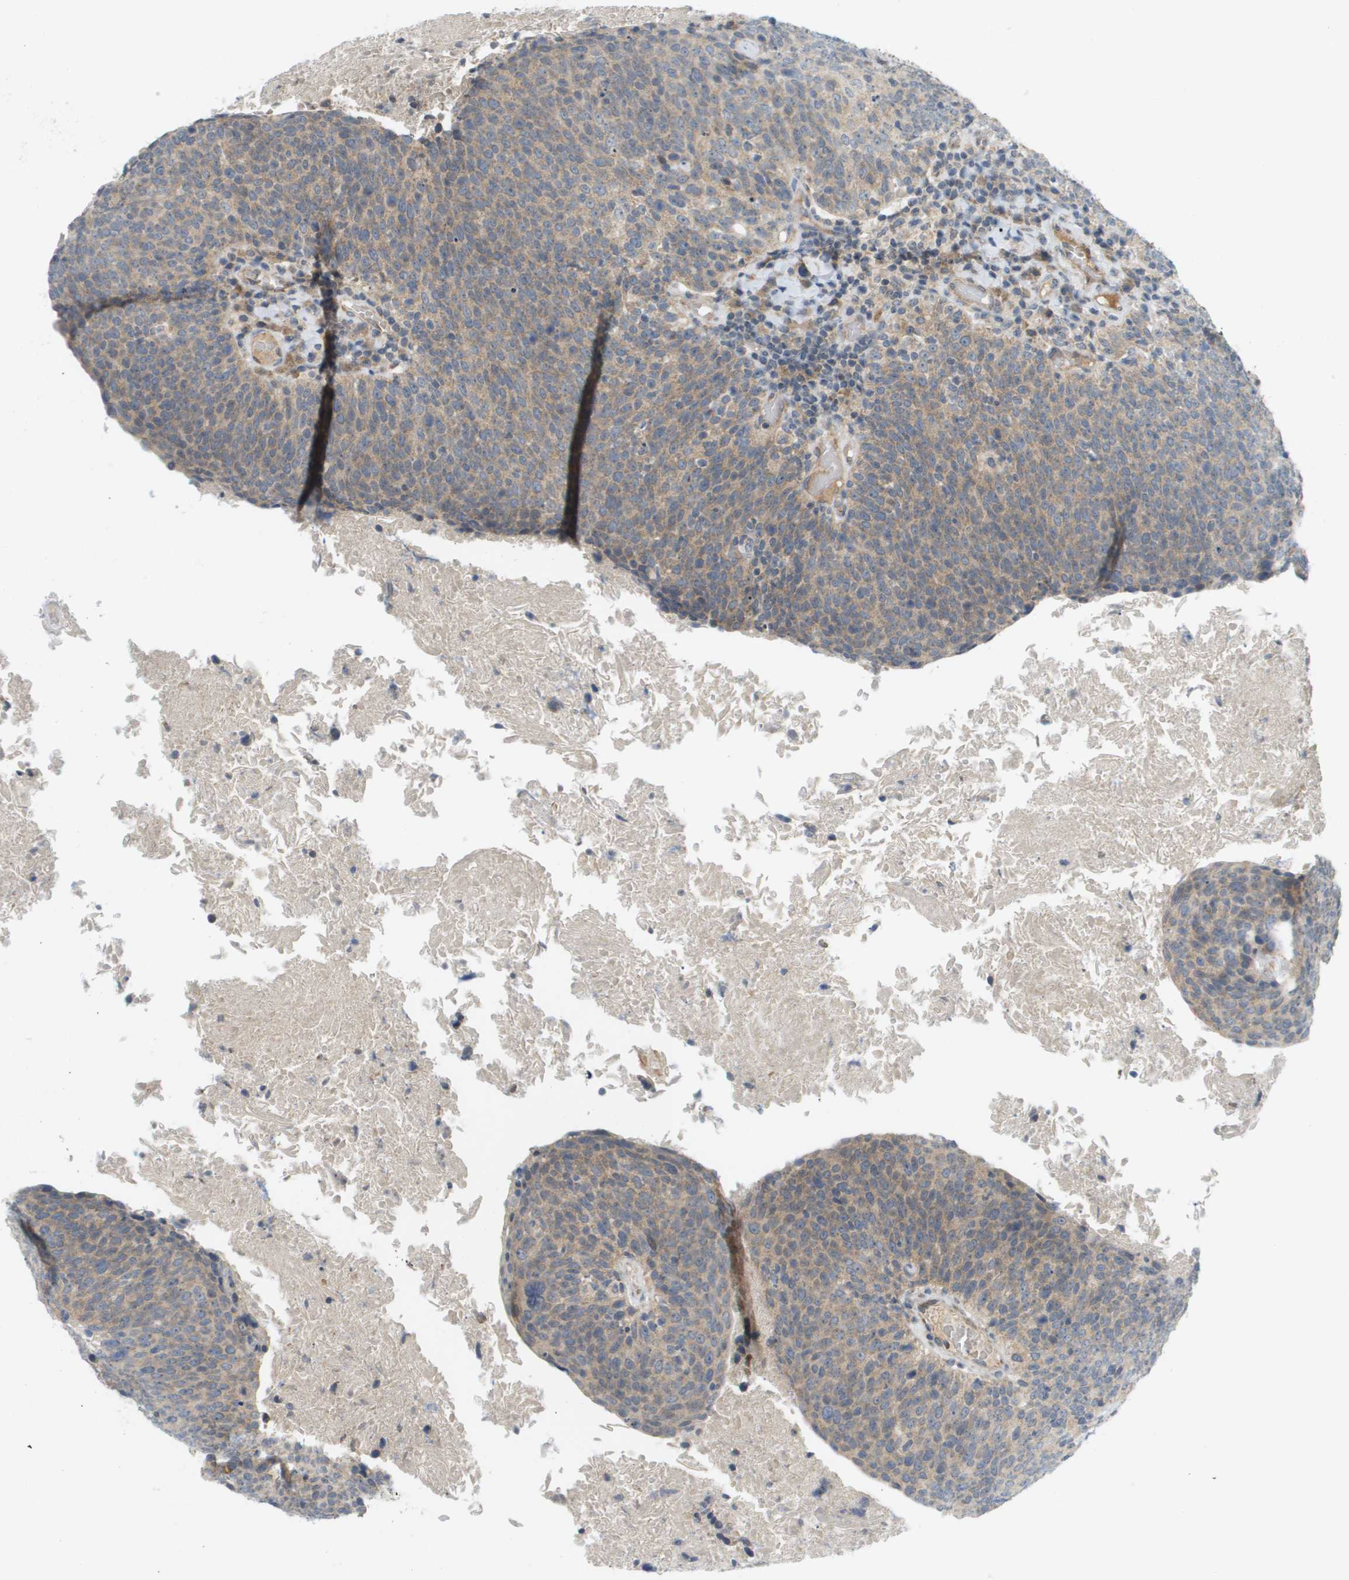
{"staining": {"intensity": "weak", "quantity": ">75%", "location": "cytoplasmic/membranous"}, "tissue": "head and neck cancer", "cell_type": "Tumor cells", "image_type": "cancer", "snomed": [{"axis": "morphology", "description": "Squamous cell carcinoma, NOS"}, {"axis": "morphology", "description": "Squamous cell carcinoma, metastatic, NOS"}, {"axis": "topography", "description": "Lymph node"}, {"axis": "topography", "description": "Head-Neck"}], "caption": "There is low levels of weak cytoplasmic/membranous expression in tumor cells of head and neck cancer (metastatic squamous cell carcinoma), as demonstrated by immunohistochemical staining (brown color).", "gene": "PROC", "patient": {"sex": "male", "age": 62}}